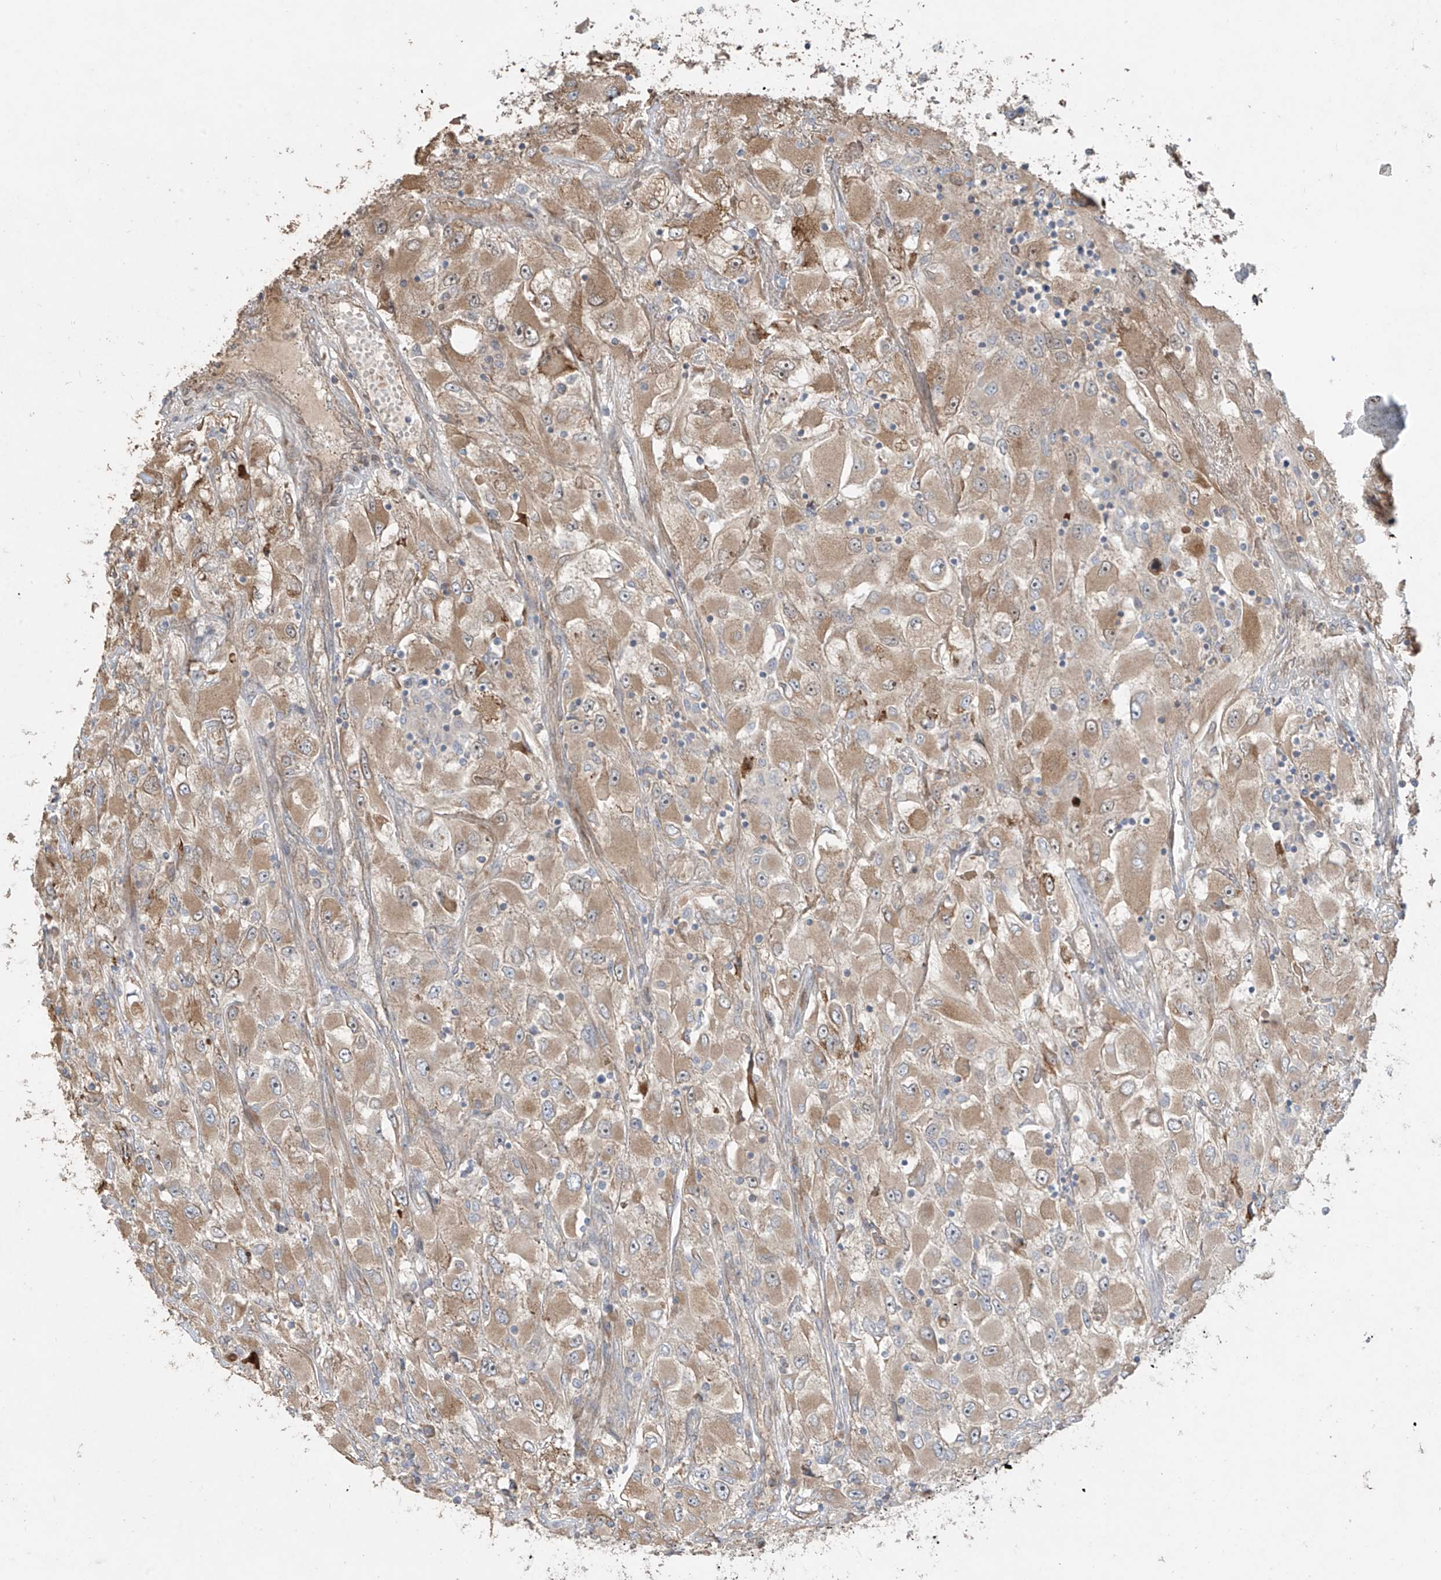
{"staining": {"intensity": "moderate", "quantity": ">75%", "location": "cytoplasmic/membranous"}, "tissue": "renal cancer", "cell_type": "Tumor cells", "image_type": "cancer", "snomed": [{"axis": "morphology", "description": "Adenocarcinoma, NOS"}, {"axis": "topography", "description": "Kidney"}], "caption": "Renal cancer (adenocarcinoma) tissue shows moderate cytoplasmic/membranous positivity in about >75% of tumor cells, visualized by immunohistochemistry.", "gene": "ABTB1", "patient": {"sex": "female", "age": 52}}